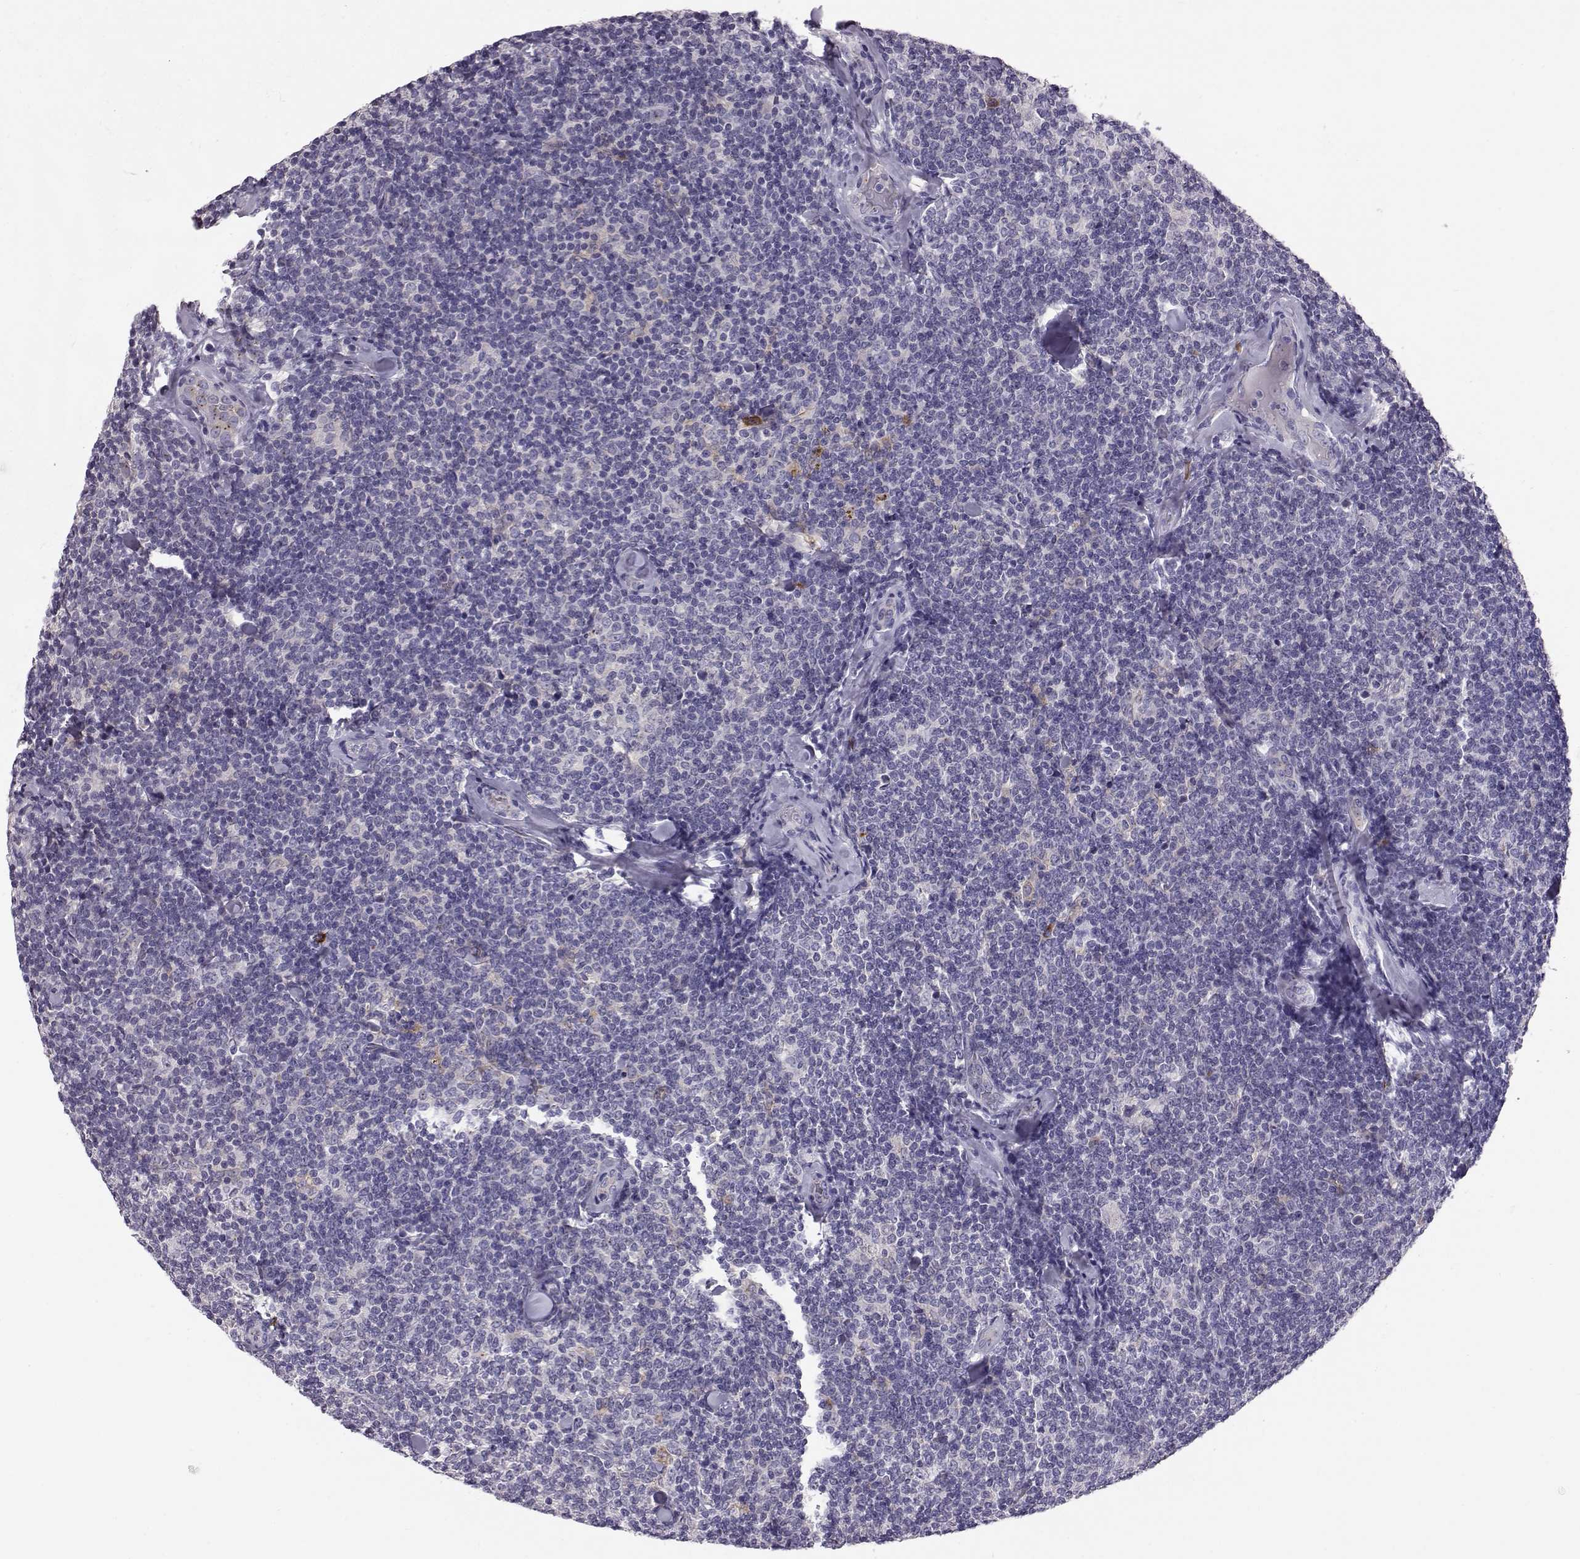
{"staining": {"intensity": "negative", "quantity": "none", "location": "none"}, "tissue": "lymphoma", "cell_type": "Tumor cells", "image_type": "cancer", "snomed": [{"axis": "morphology", "description": "Malignant lymphoma, non-Hodgkin's type, Low grade"}, {"axis": "topography", "description": "Lymph node"}], "caption": "High power microscopy photomicrograph of an IHC histopathology image of lymphoma, revealing no significant positivity in tumor cells. The staining is performed using DAB (3,3'-diaminobenzidine) brown chromogen with nuclei counter-stained in using hematoxylin.", "gene": "ADGRG5", "patient": {"sex": "female", "age": 56}}